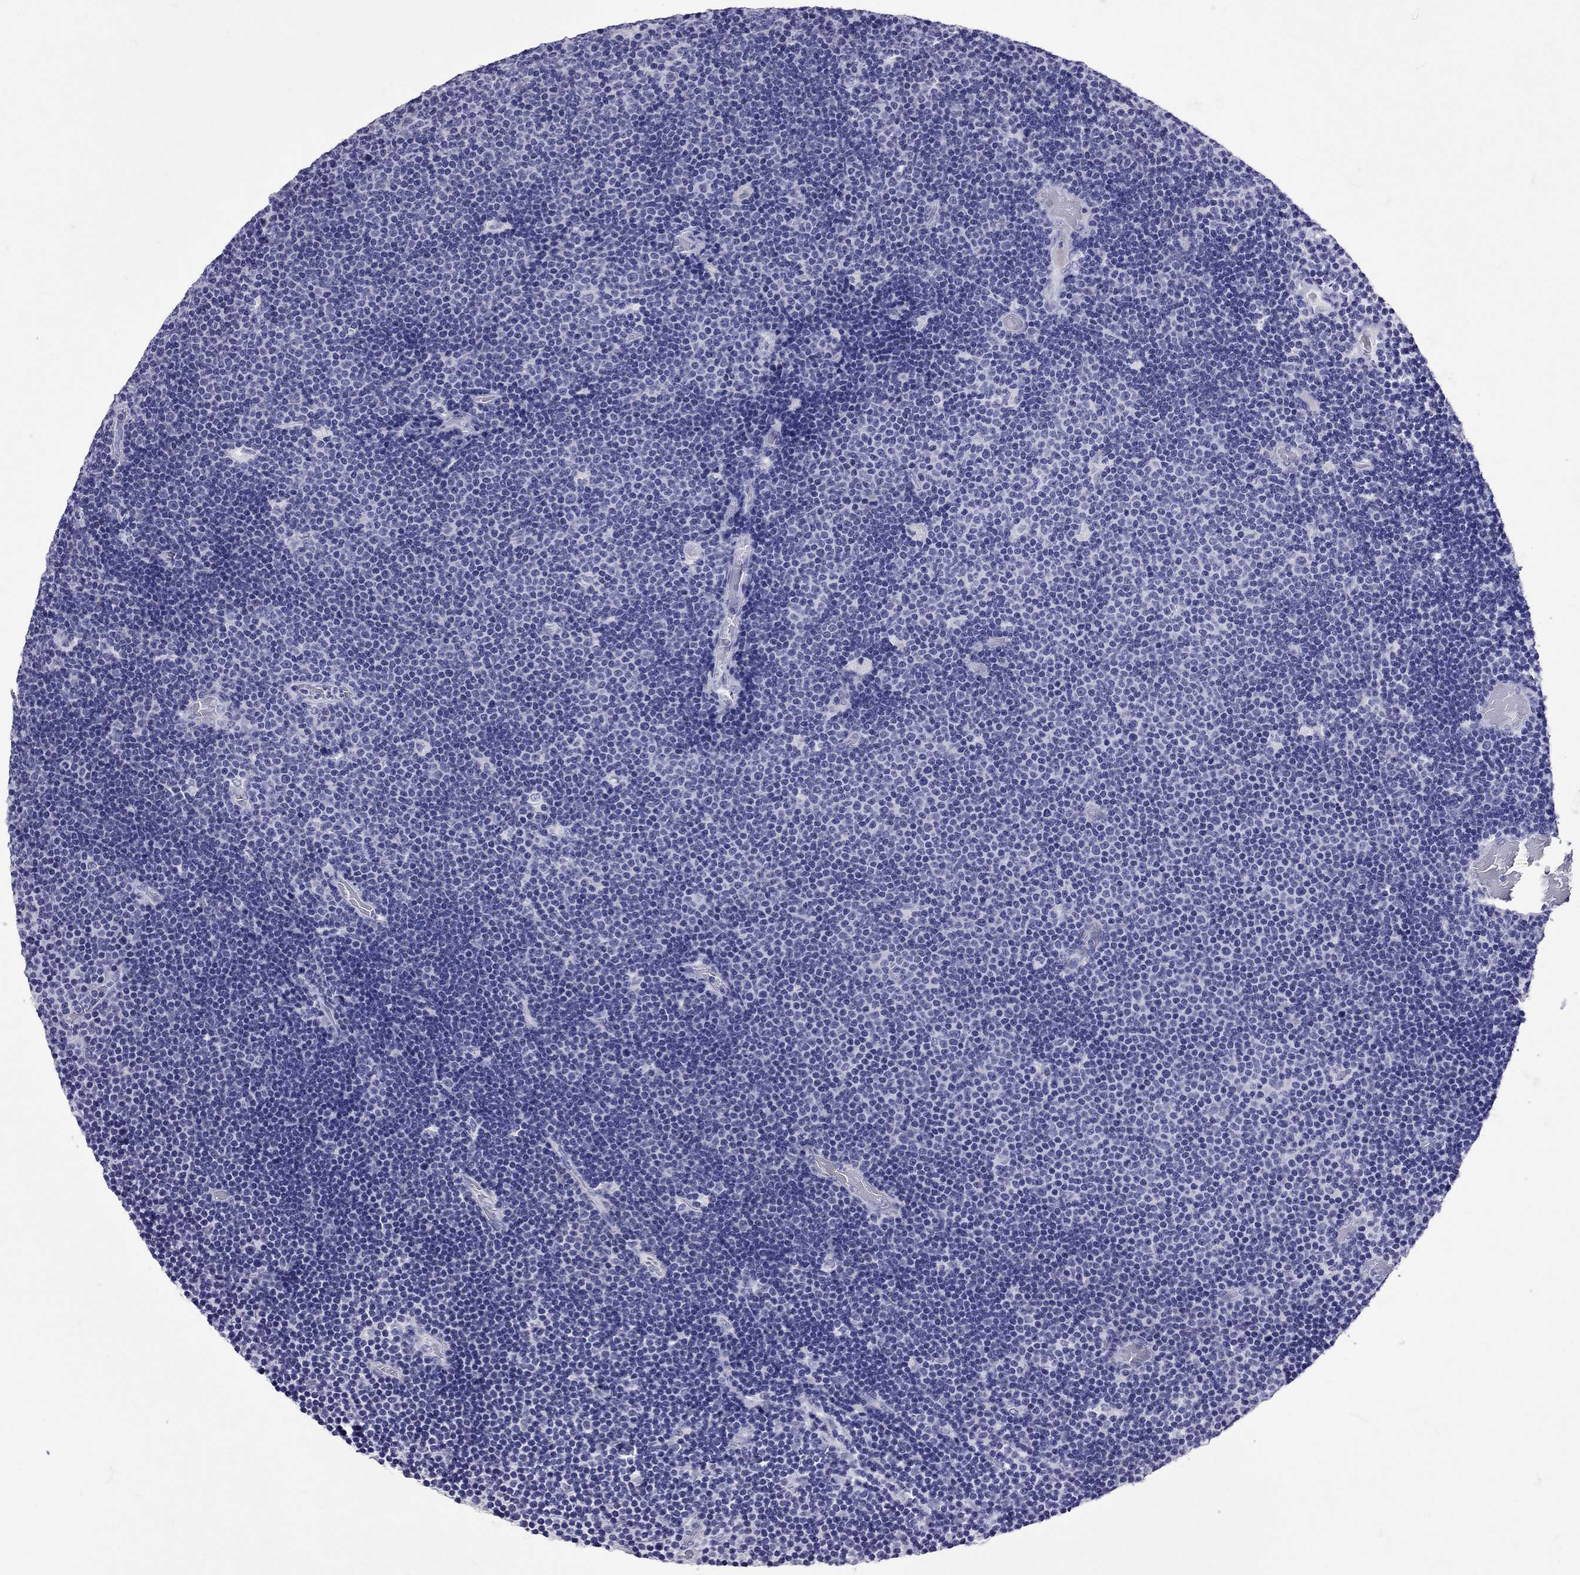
{"staining": {"intensity": "negative", "quantity": "none", "location": "none"}, "tissue": "lymphoma", "cell_type": "Tumor cells", "image_type": "cancer", "snomed": [{"axis": "morphology", "description": "Malignant lymphoma, non-Hodgkin's type, Low grade"}, {"axis": "topography", "description": "Brain"}], "caption": "Tumor cells show no significant expression in lymphoma.", "gene": "TBR1", "patient": {"sex": "female", "age": 66}}